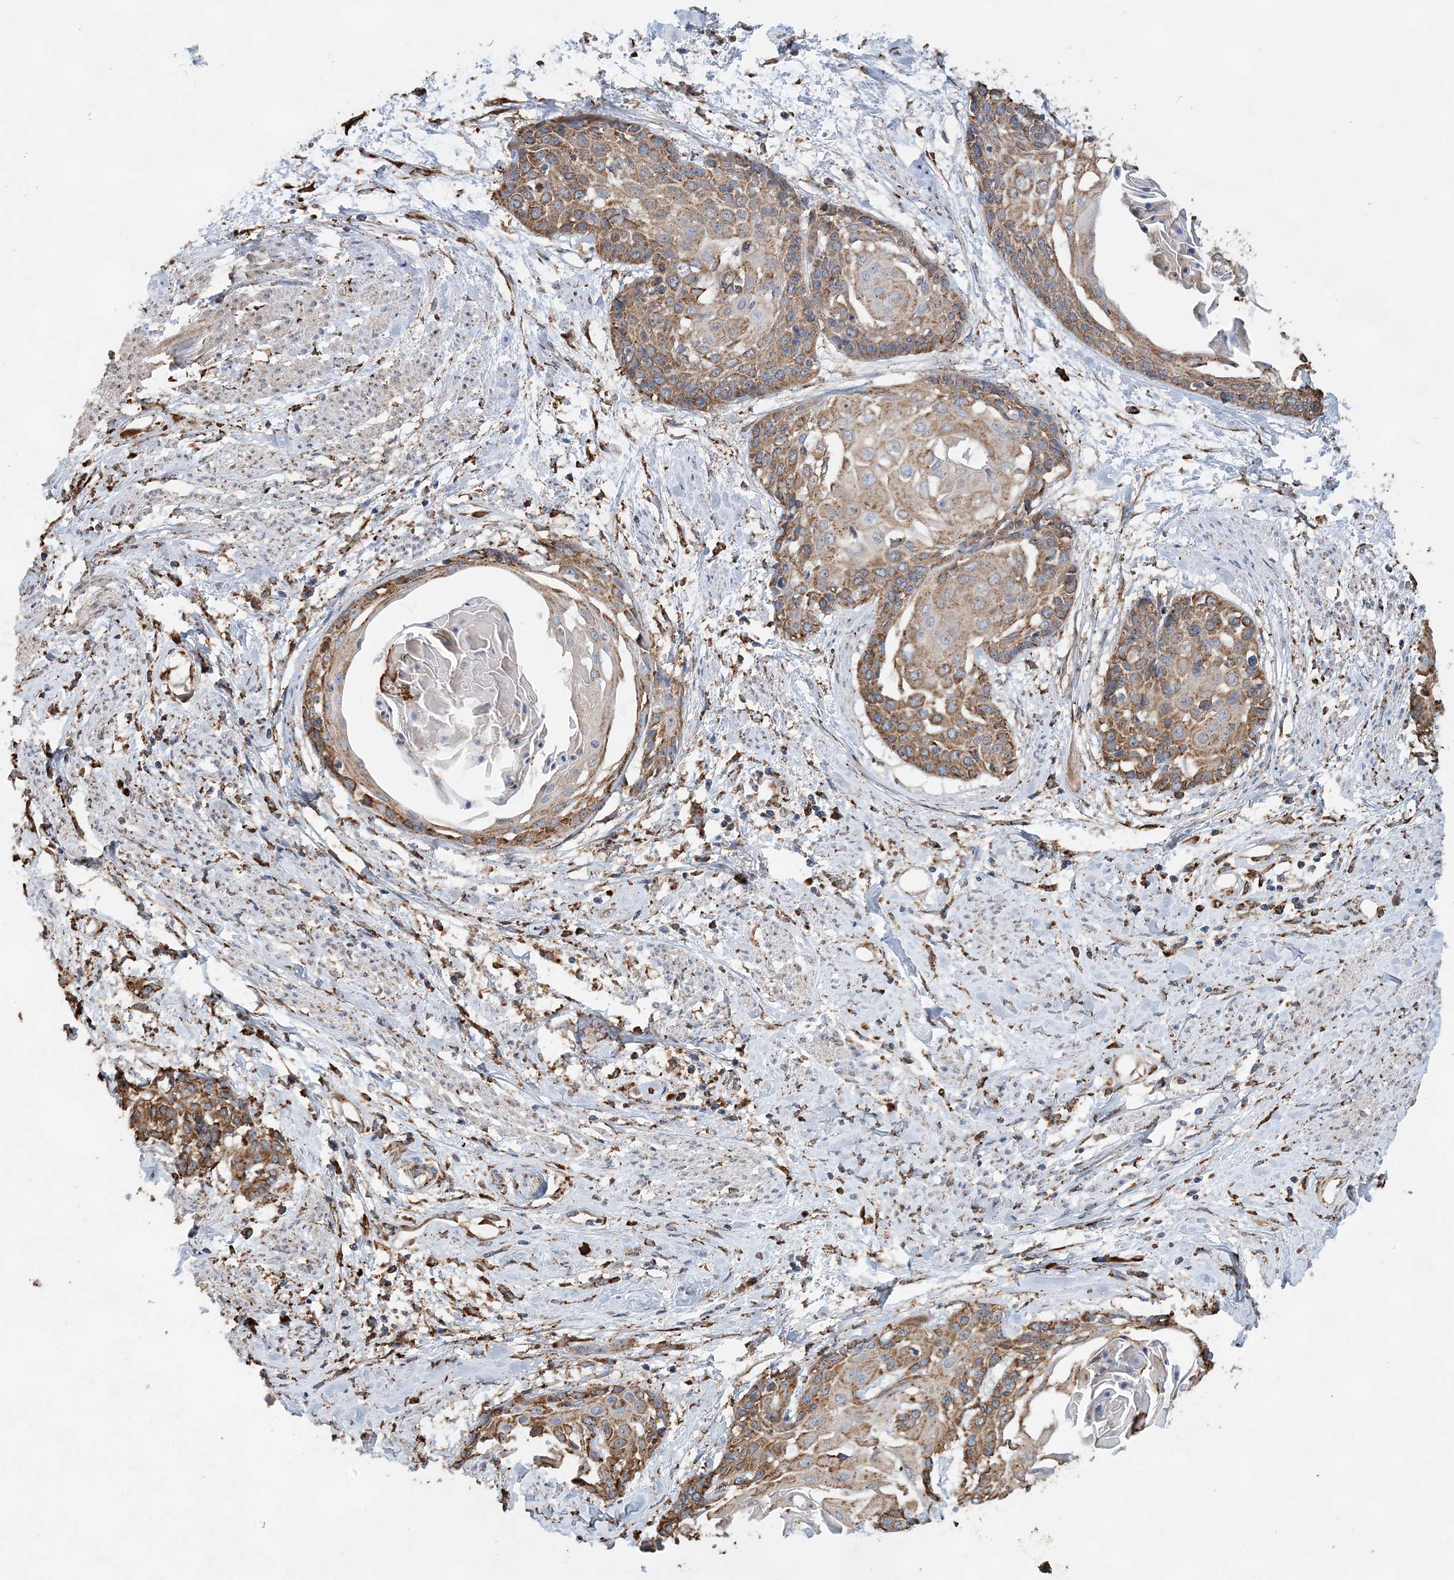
{"staining": {"intensity": "moderate", "quantity": ">75%", "location": "cytoplasmic/membranous"}, "tissue": "cervical cancer", "cell_type": "Tumor cells", "image_type": "cancer", "snomed": [{"axis": "morphology", "description": "Squamous cell carcinoma, NOS"}, {"axis": "topography", "description": "Cervix"}], "caption": "Squamous cell carcinoma (cervical) stained with IHC shows moderate cytoplasmic/membranous expression in approximately >75% of tumor cells.", "gene": "WDR12", "patient": {"sex": "female", "age": 57}}